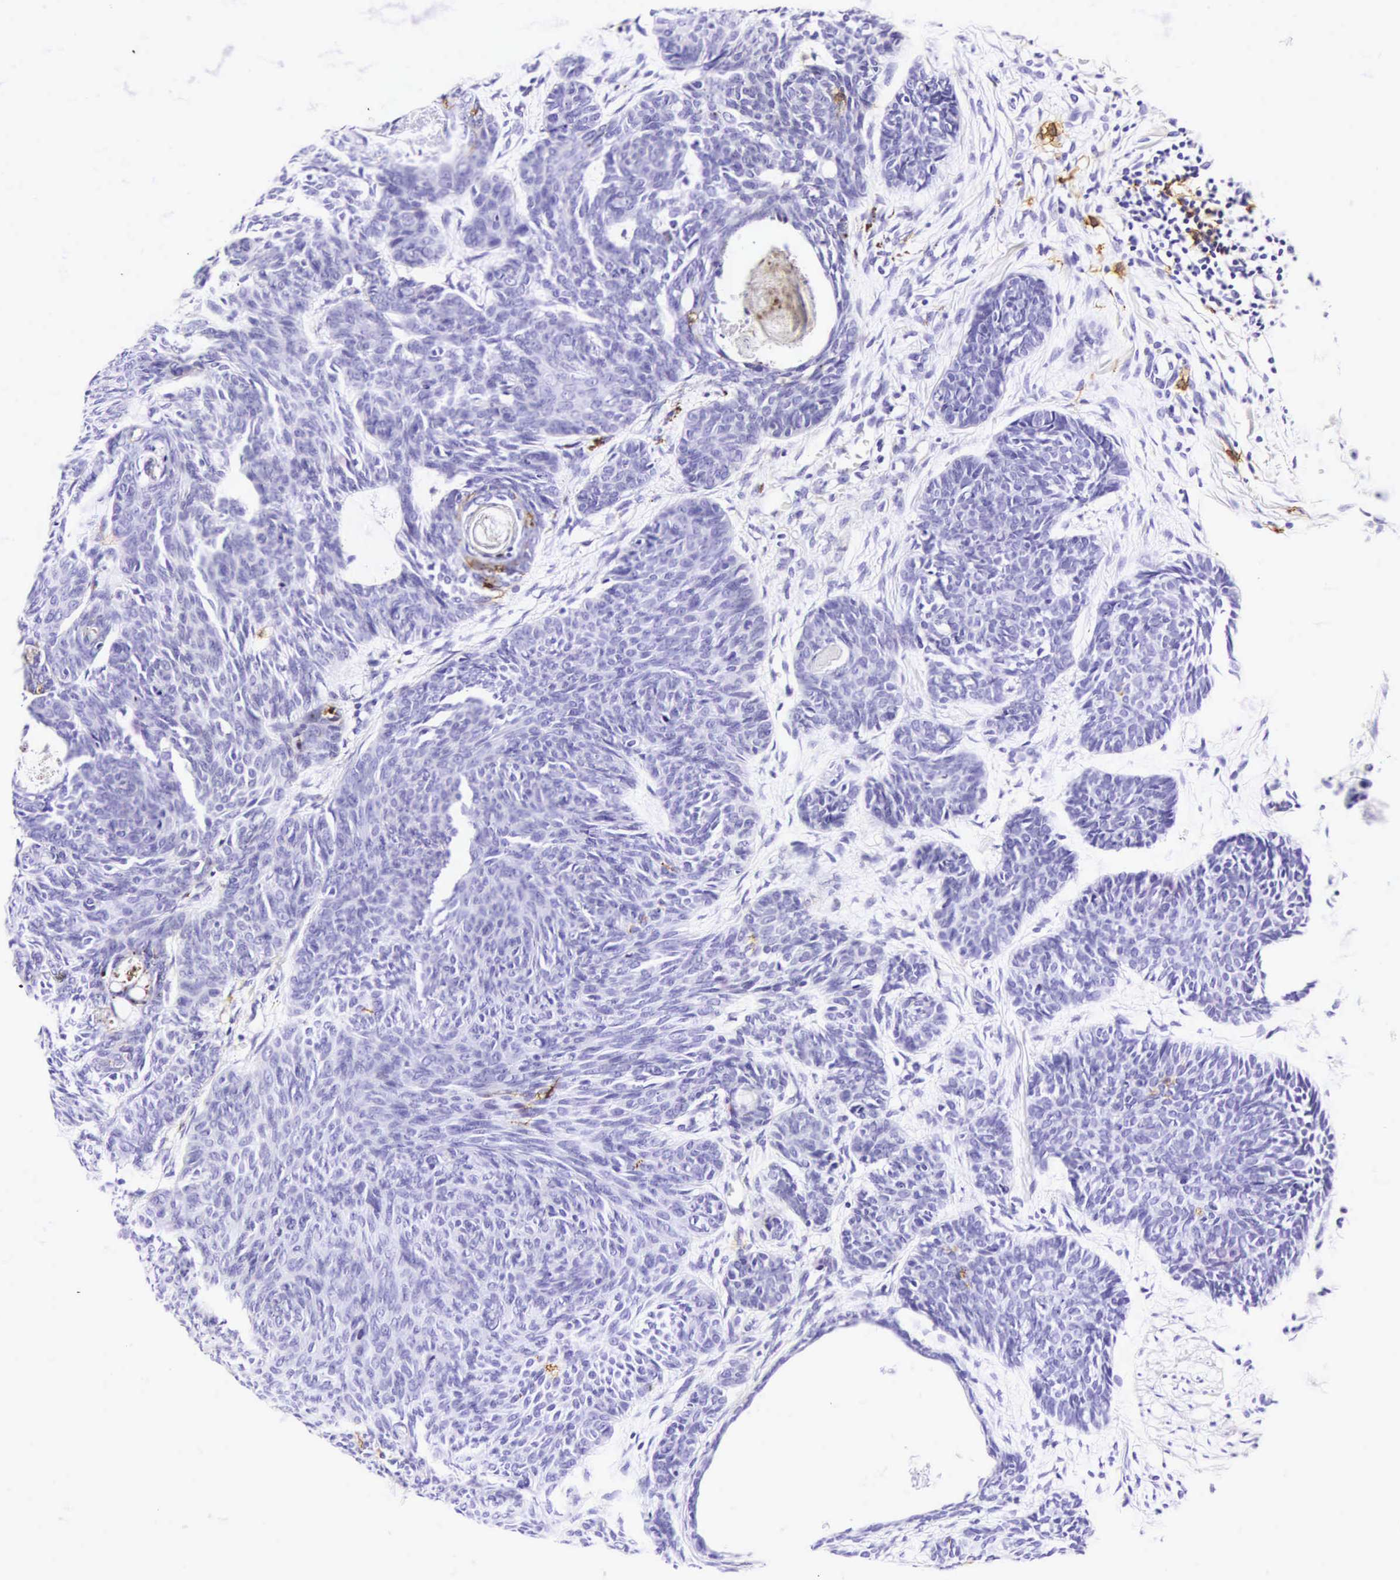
{"staining": {"intensity": "negative", "quantity": "none", "location": "none"}, "tissue": "skin cancer", "cell_type": "Tumor cells", "image_type": "cancer", "snomed": [{"axis": "morphology", "description": "Basal cell carcinoma"}, {"axis": "topography", "description": "Skin"}], "caption": "There is no significant positivity in tumor cells of basal cell carcinoma (skin).", "gene": "CD1A", "patient": {"sex": "female", "age": 62}}